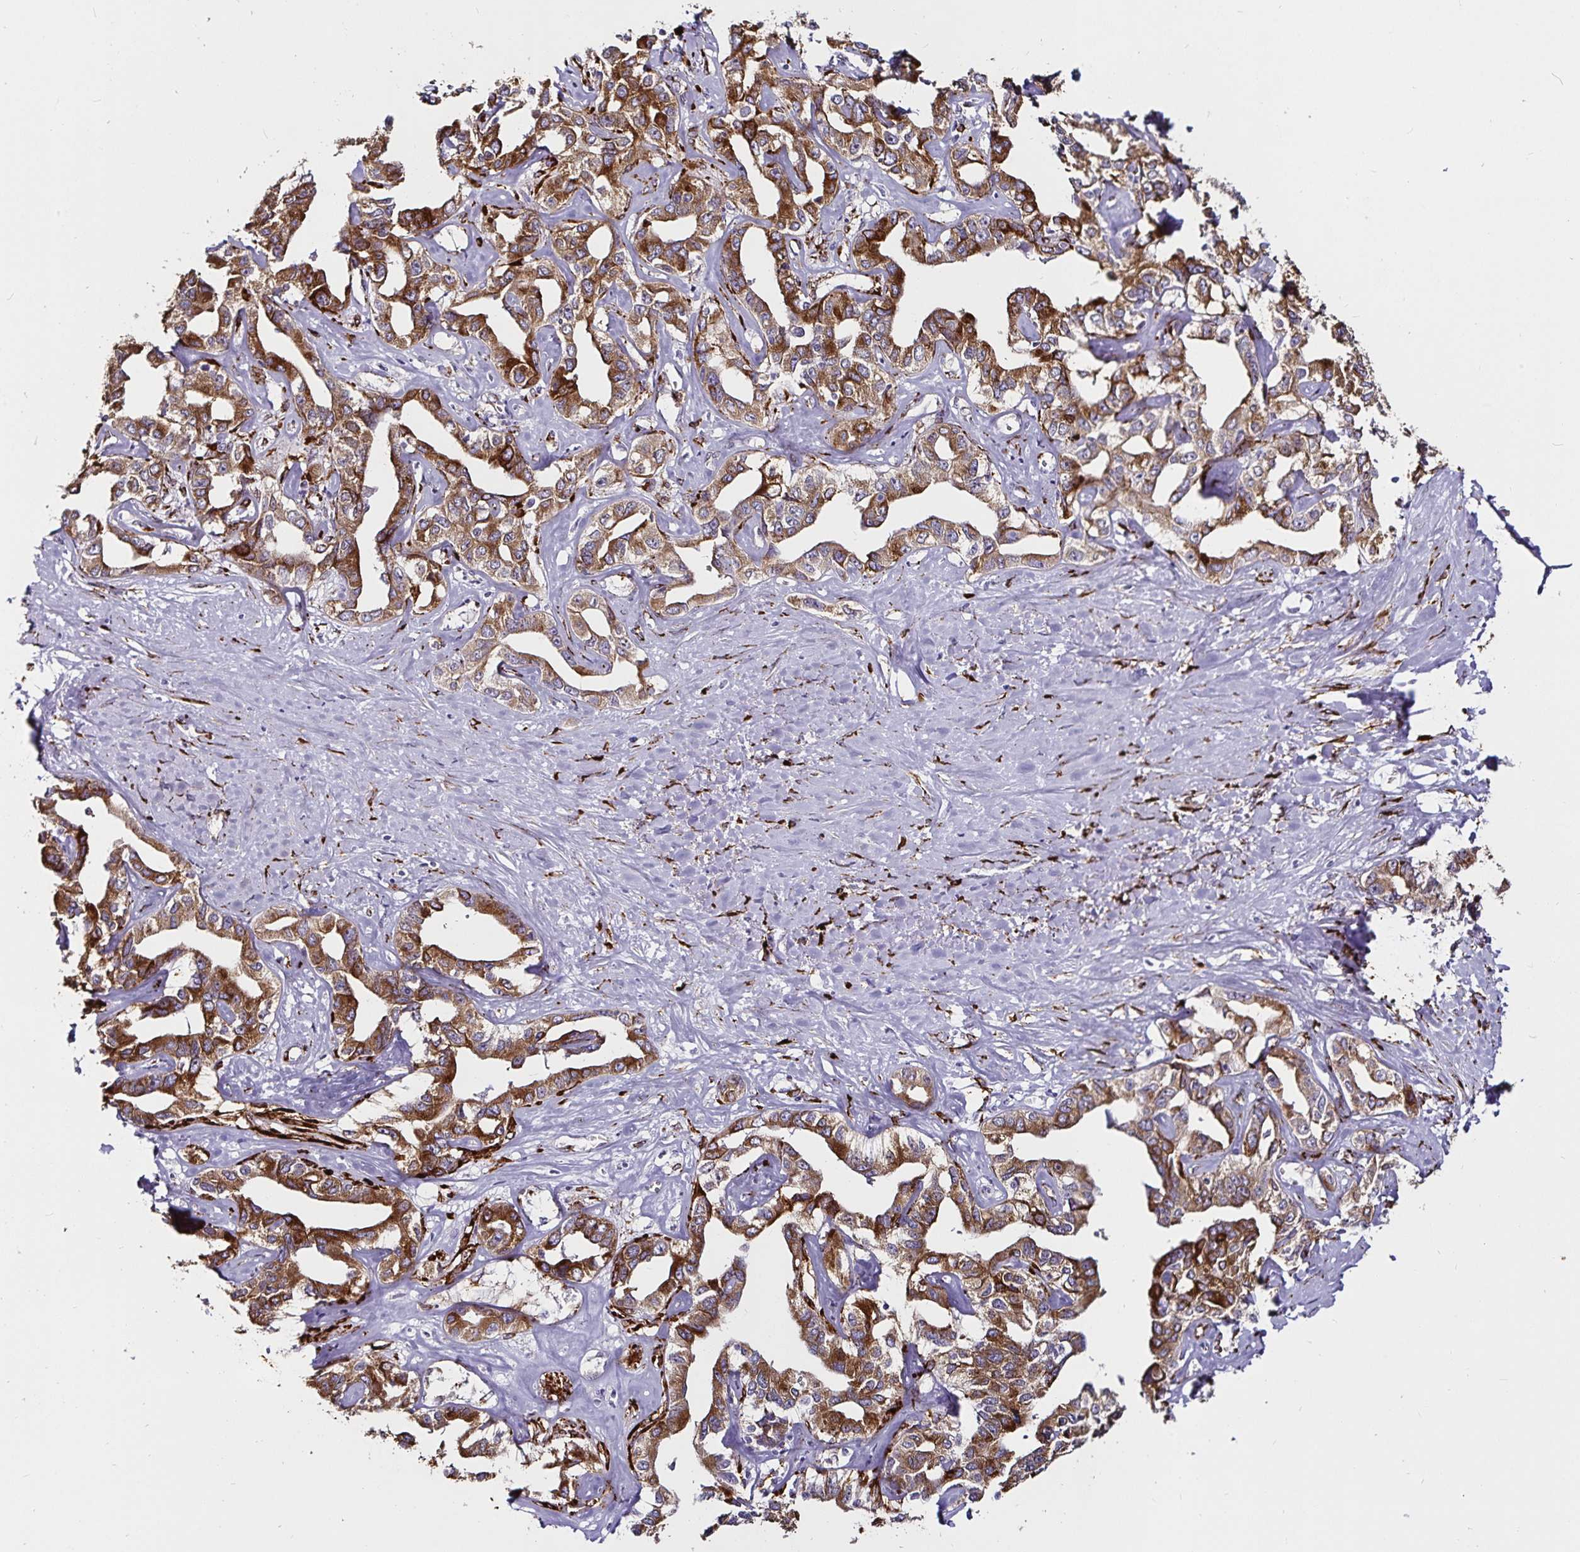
{"staining": {"intensity": "strong", "quantity": ">75%", "location": "cytoplasmic/membranous"}, "tissue": "liver cancer", "cell_type": "Tumor cells", "image_type": "cancer", "snomed": [{"axis": "morphology", "description": "Cholangiocarcinoma"}, {"axis": "topography", "description": "Liver"}], "caption": "Brown immunohistochemical staining in human liver cholangiocarcinoma displays strong cytoplasmic/membranous expression in approximately >75% of tumor cells.", "gene": "P4HA2", "patient": {"sex": "male", "age": 59}}